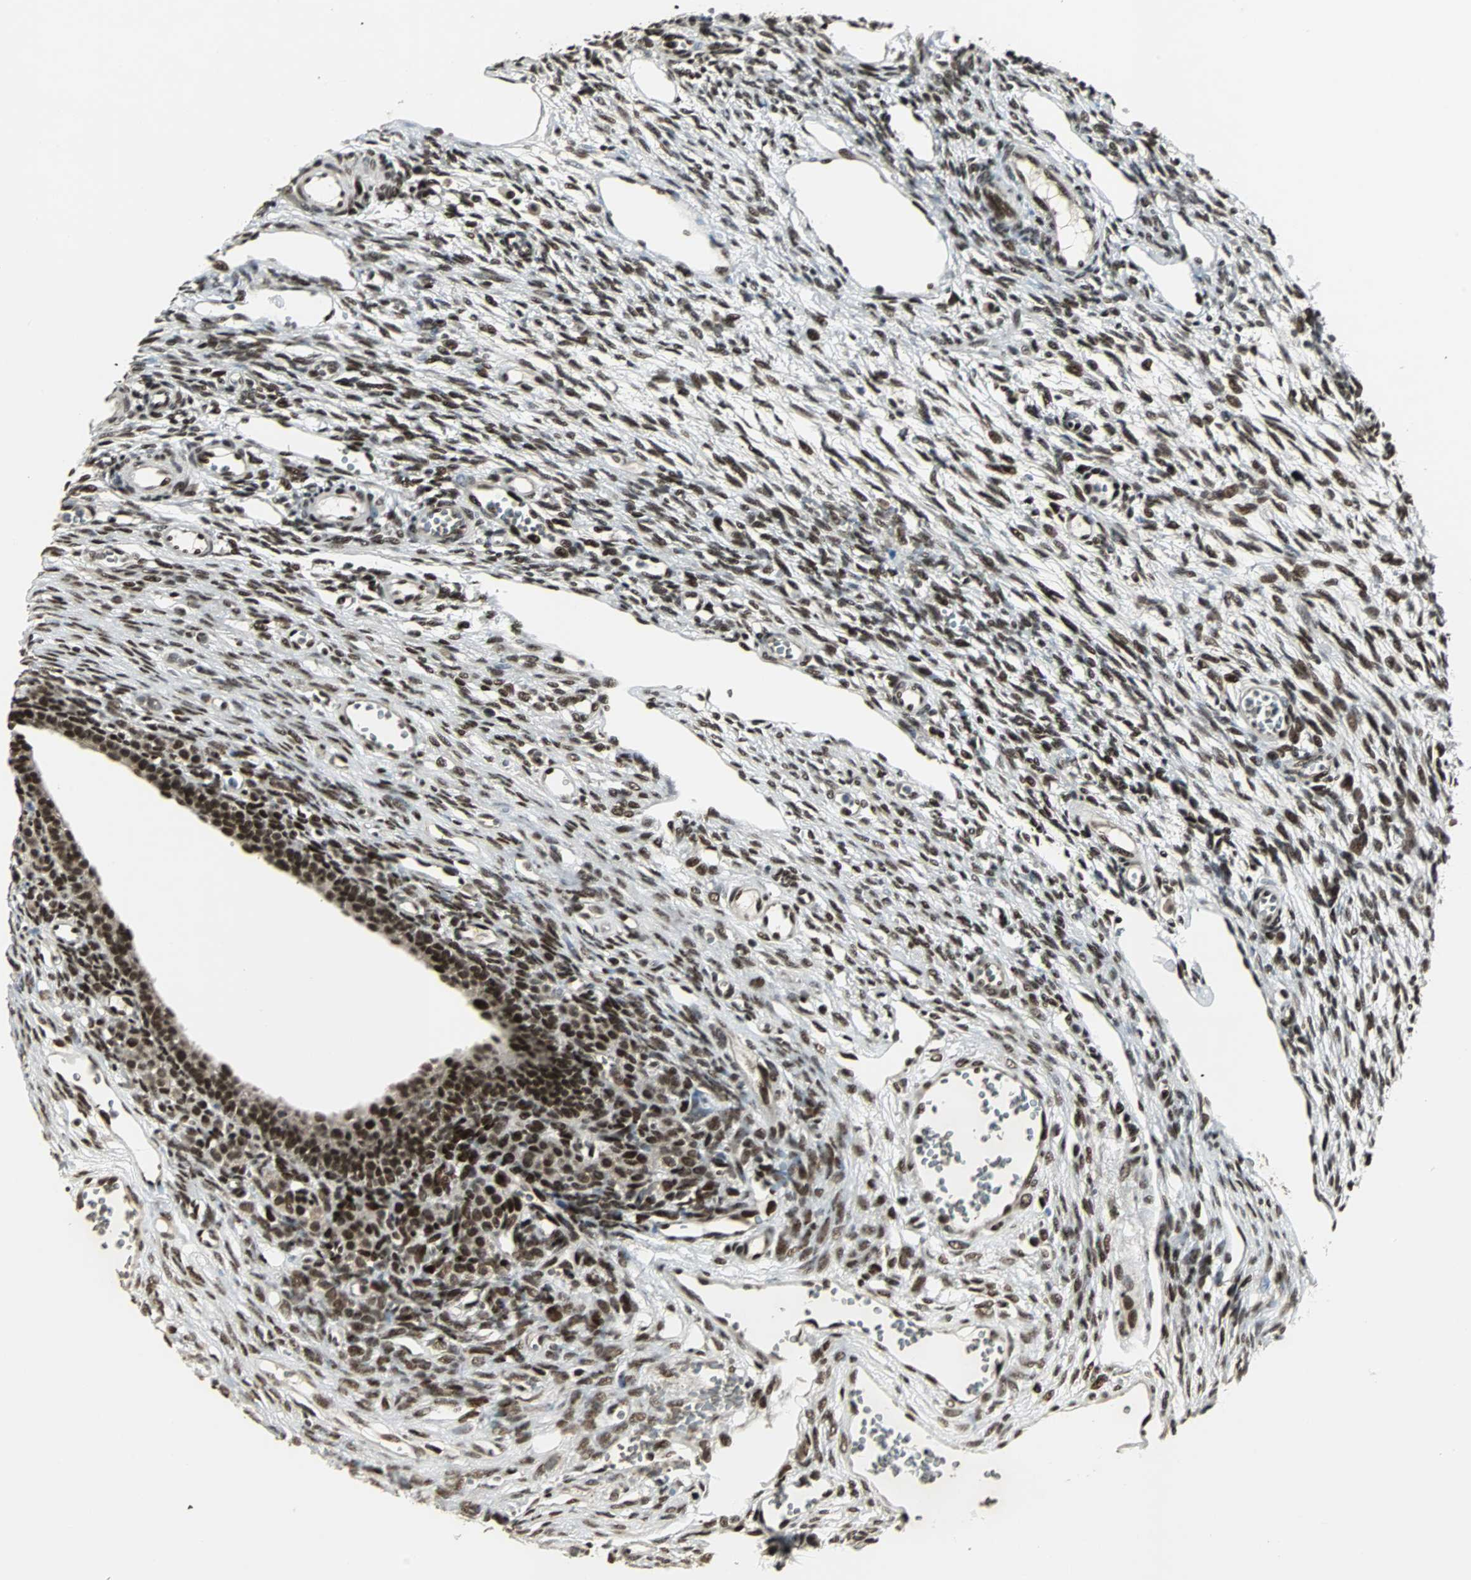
{"staining": {"intensity": "moderate", "quantity": ">75%", "location": "cytoplasmic/membranous,nuclear"}, "tissue": "ovary", "cell_type": "Follicle cells", "image_type": "normal", "snomed": [{"axis": "morphology", "description": "Normal tissue, NOS"}, {"axis": "topography", "description": "Ovary"}], "caption": "DAB (3,3'-diaminobenzidine) immunohistochemical staining of unremarkable ovary demonstrates moderate cytoplasmic/membranous,nuclear protein positivity in about >75% of follicle cells. (DAB (3,3'-diaminobenzidine) IHC, brown staining for protein, blue staining for nuclei).", "gene": "TAF5", "patient": {"sex": "female", "age": 33}}